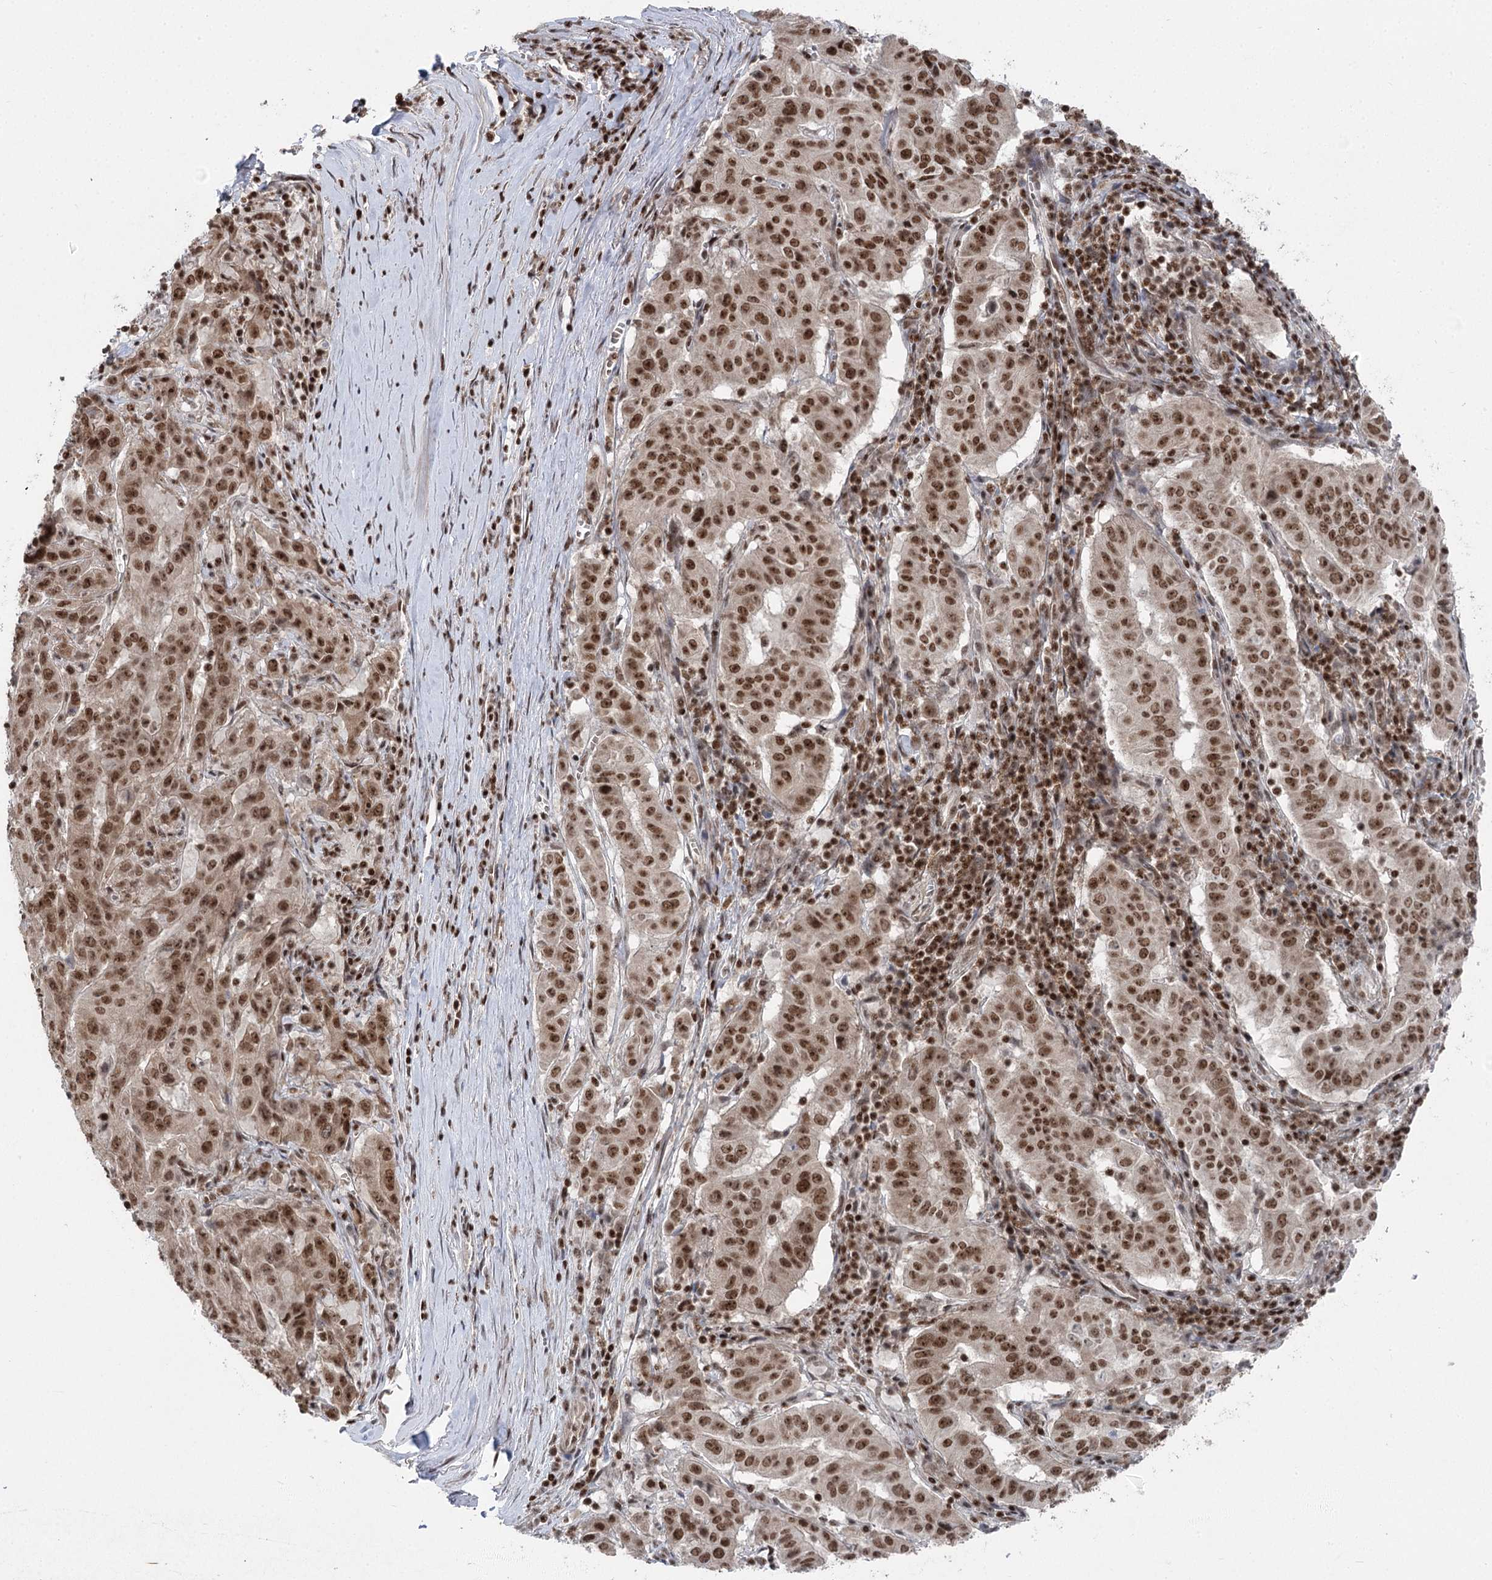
{"staining": {"intensity": "strong", "quantity": ">75%", "location": "nuclear"}, "tissue": "pancreatic cancer", "cell_type": "Tumor cells", "image_type": "cancer", "snomed": [{"axis": "morphology", "description": "Adenocarcinoma, NOS"}, {"axis": "topography", "description": "Pancreas"}], "caption": "Protein analysis of adenocarcinoma (pancreatic) tissue exhibits strong nuclear positivity in approximately >75% of tumor cells. (DAB (3,3'-diaminobenzidine) IHC, brown staining for protein, blue staining for nuclei).", "gene": "CGGBP1", "patient": {"sex": "male", "age": 63}}